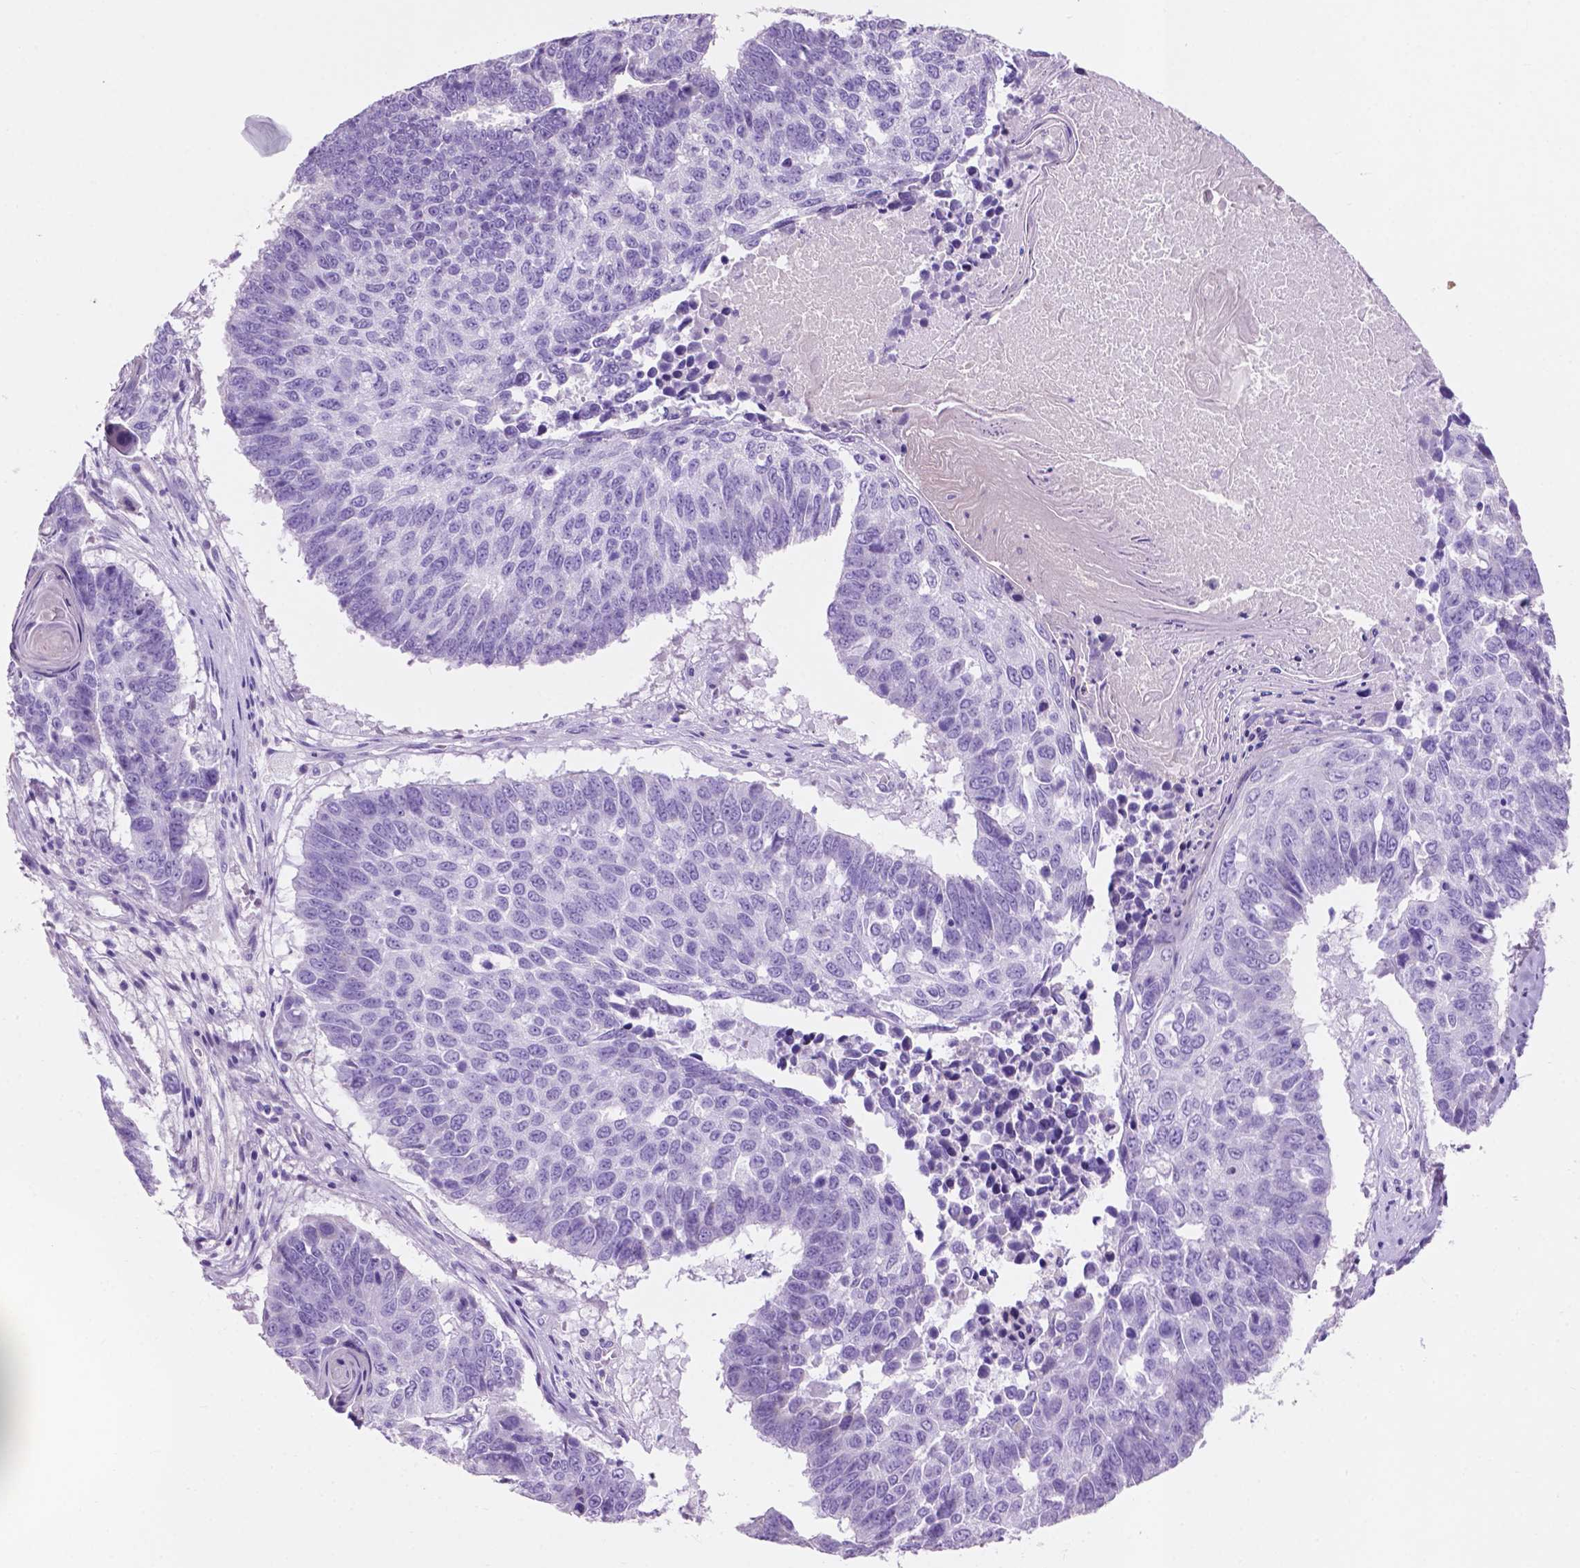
{"staining": {"intensity": "negative", "quantity": "none", "location": "none"}, "tissue": "lung cancer", "cell_type": "Tumor cells", "image_type": "cancer", "snomed": [{"axis": "morphology", "description": "Squamous cell carcinoma, NOS"}, {"axis": "topography", "description": "Lung"}], "caption": "Immunohistochemistry (IHC) micrograph of neoplastic tissue: lung cancer (squamous cell carcinoma) stained with DAB (3,3'-diaminobenzidine) exhibits no significant protein staining in tumor cells.", "gene": "CLDN17", "patient": {"sex": "male", "age": 73}}